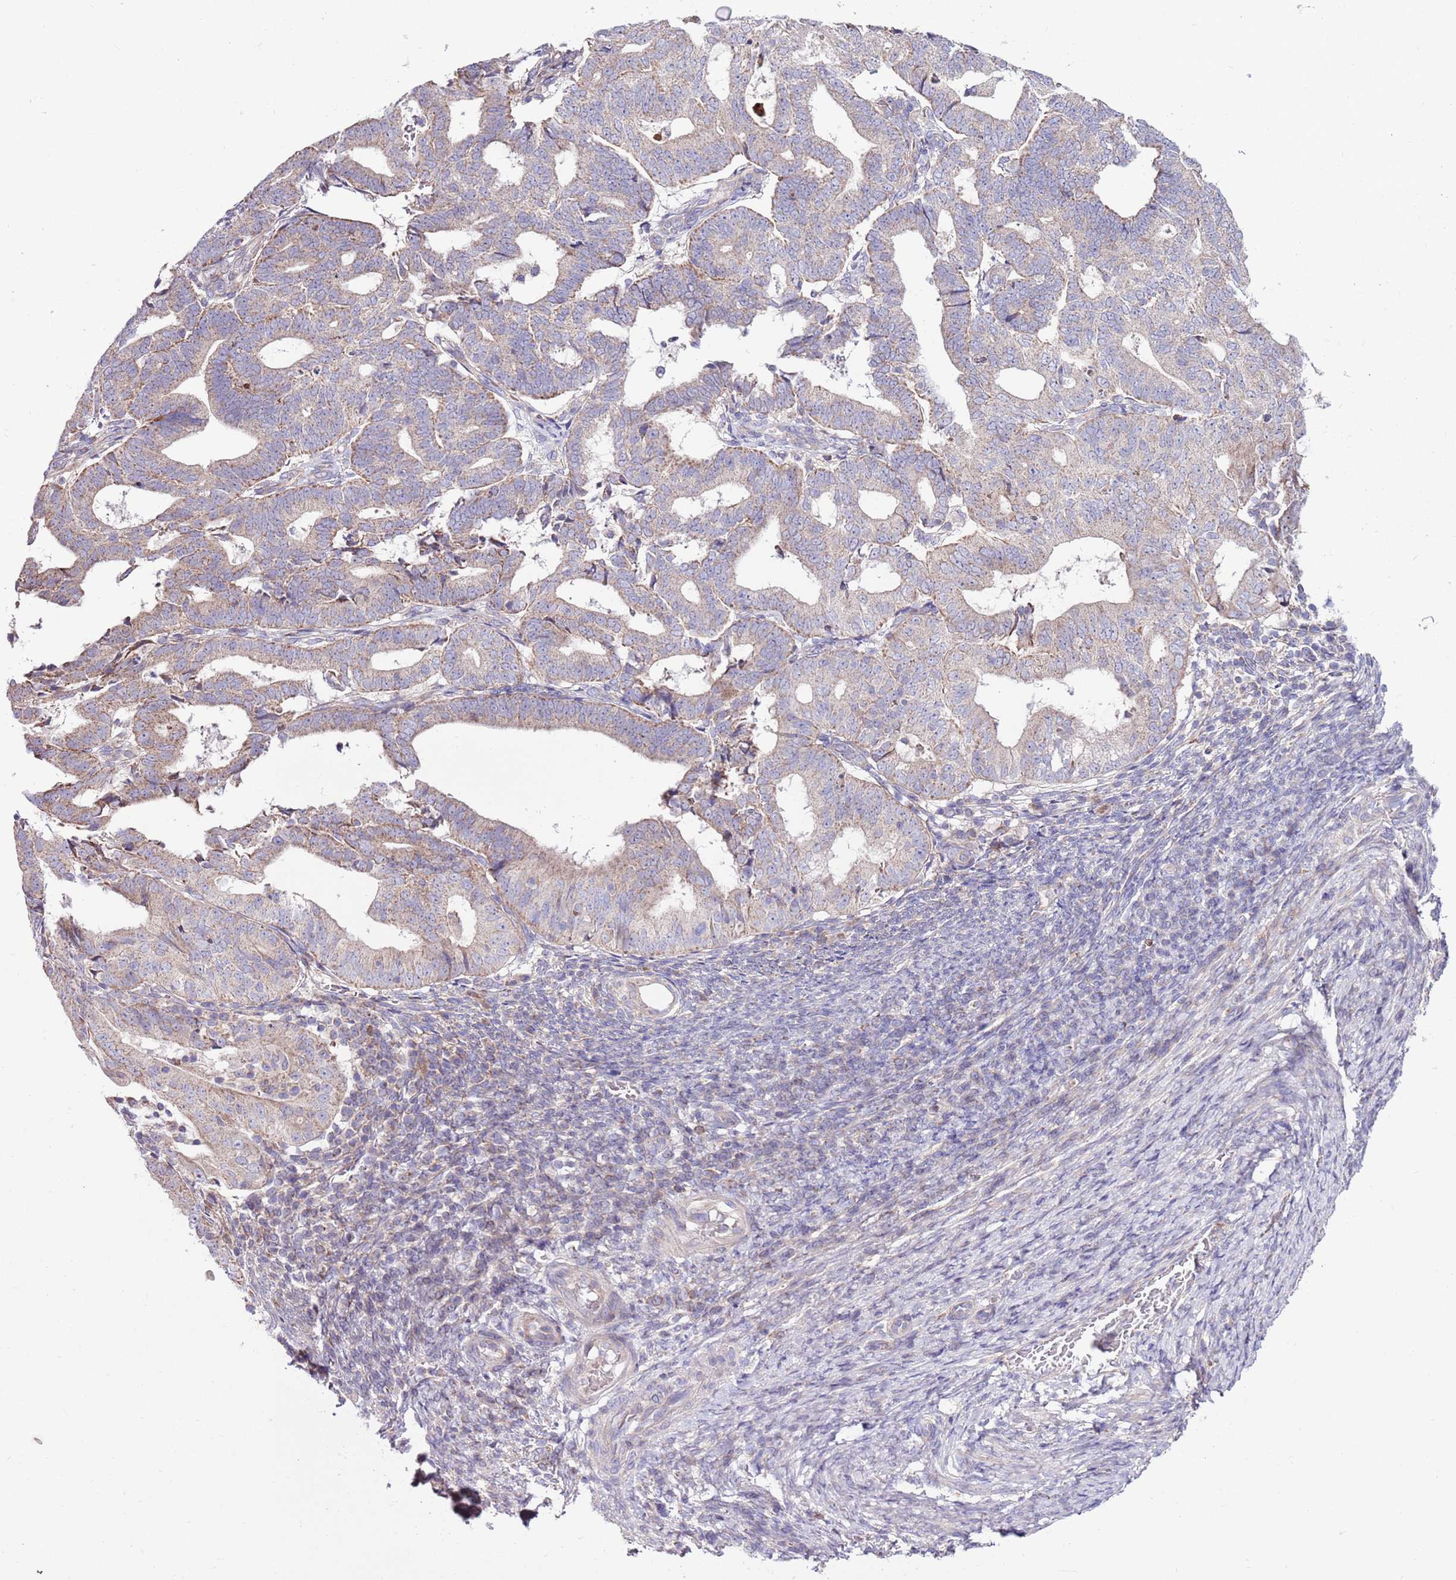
{"staining": {"intensity": "weak", "quantity": "25%-75%", "location": "cytoplasmic/membranous"}, "tissue": "endometrial cancer", "cell_type": "Tumor cells", "image_type": "cancer", "snomed": [{"axis": "morphology", "description": "Adenocarcinoma, NOS"}, {"axis": "topography", "description": "Endometrium"}], "caption": "Immunohistochemistry histopathology image of neoplastic tissue: endometrial adenocarcinoma stained using immunohistochemistry (IHC) shows low levels of weak protein expression localized specifically in the cytoplasmic/membranous of tumor cells, appearing as a cytoplasmic/membranous brown color.", "gene": "SMG1", "patient": {"sex": "female", "age": 70}}